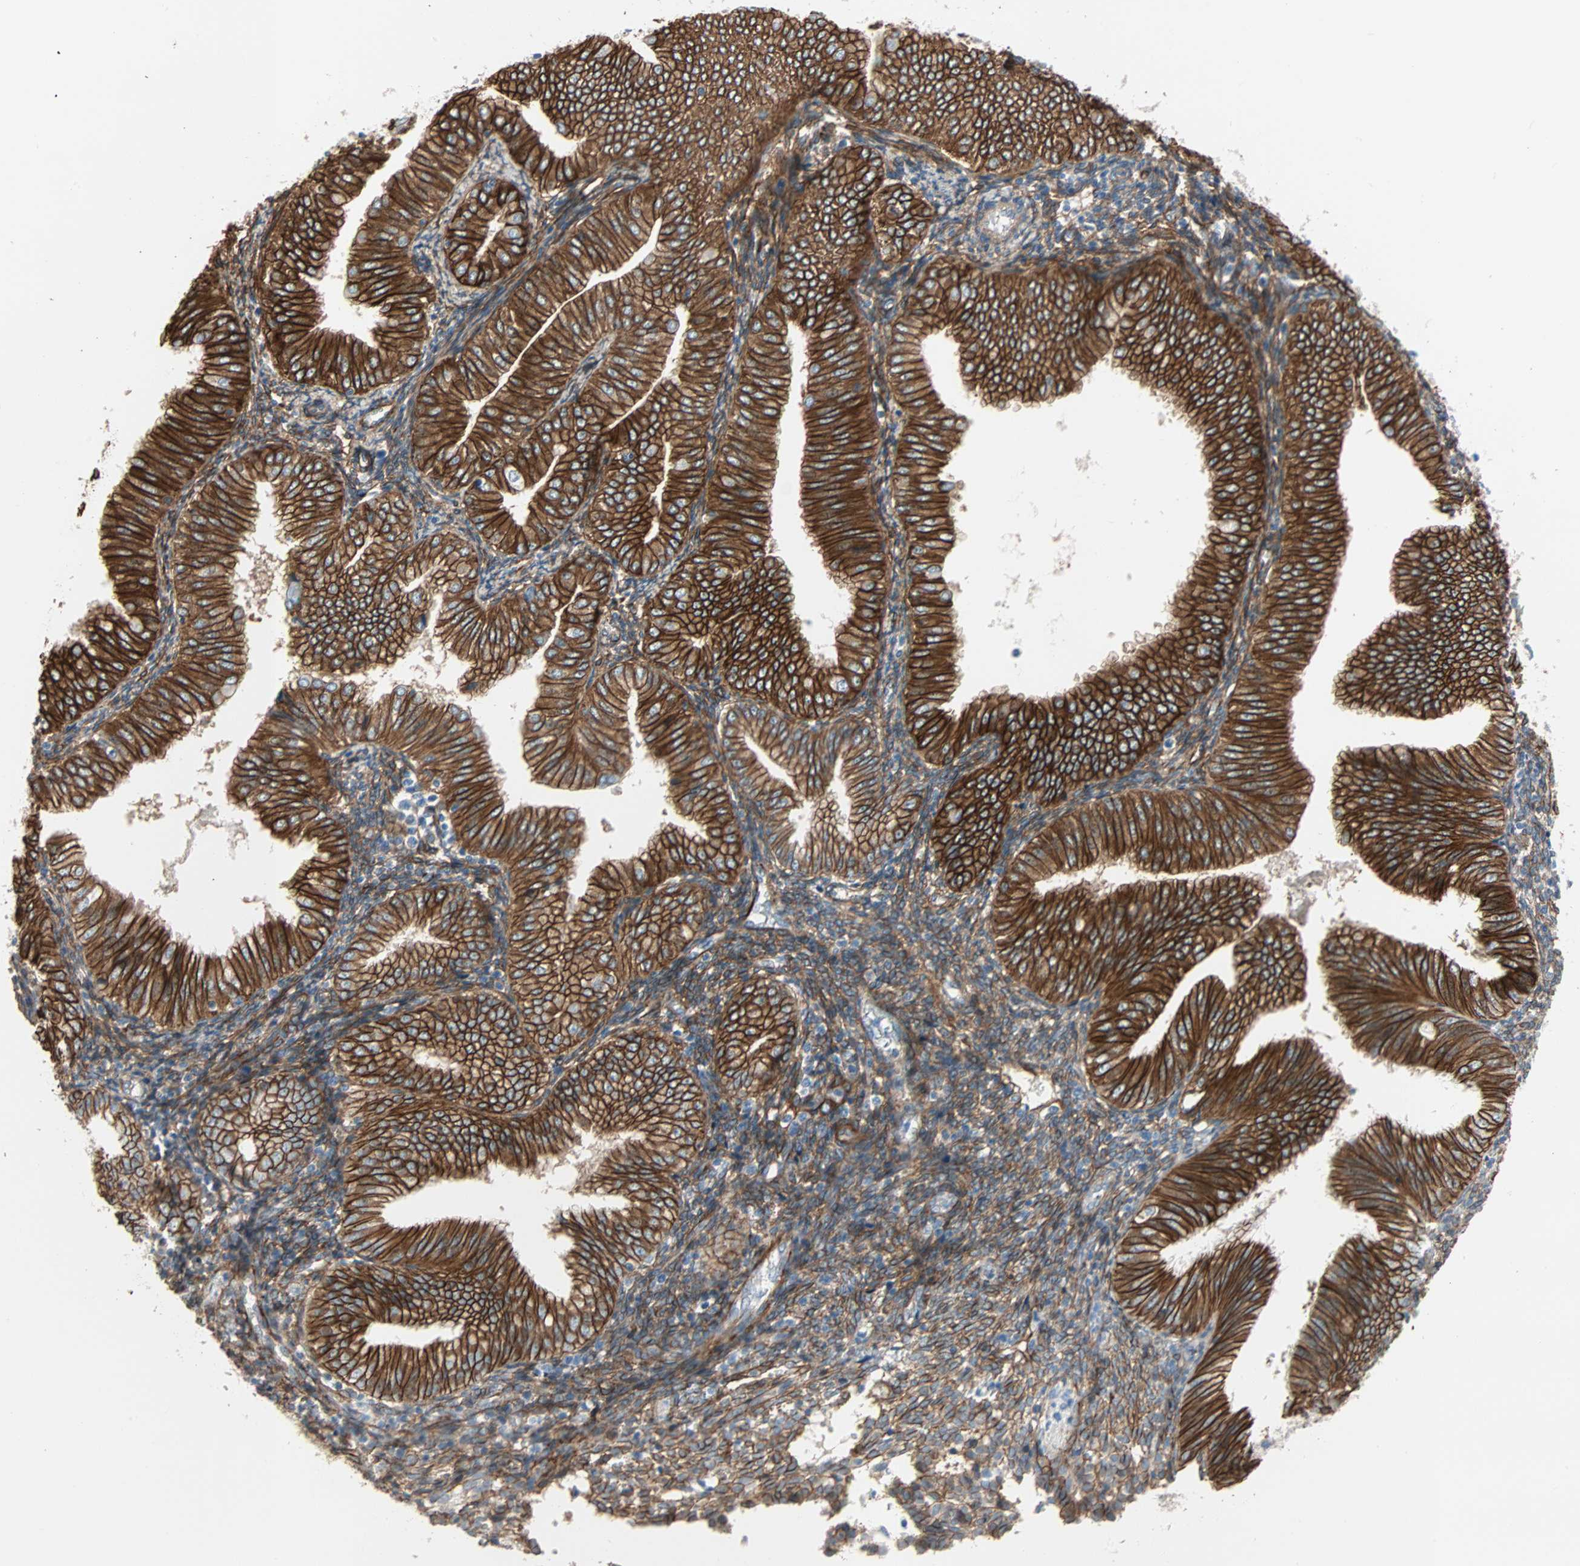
{"staining": {"intensity": "strong", "quantity": ">75%", "location": "cytoplasmic/membranous"}, "tissue": "endometrial cancer", "cell_type": "Tumor cells", "image_type": "cancer", "snomed": [{"axis": "morphology", "description": "Normal tissue, NOS"}, {"axis": "morphology", "description": "Adenocarcinoma, NOS"}, {"axis": "topography", "description": "Endometrium"}], "caption": "A high amount of strong cytoplasmic/membranous staining is appreciated in approximately >75% of tumor cells in endometrial cancer (adenocarcinoma) tissue.", "gene": "EPB41L2", "patient": {"sex": "female", "age": 53}}